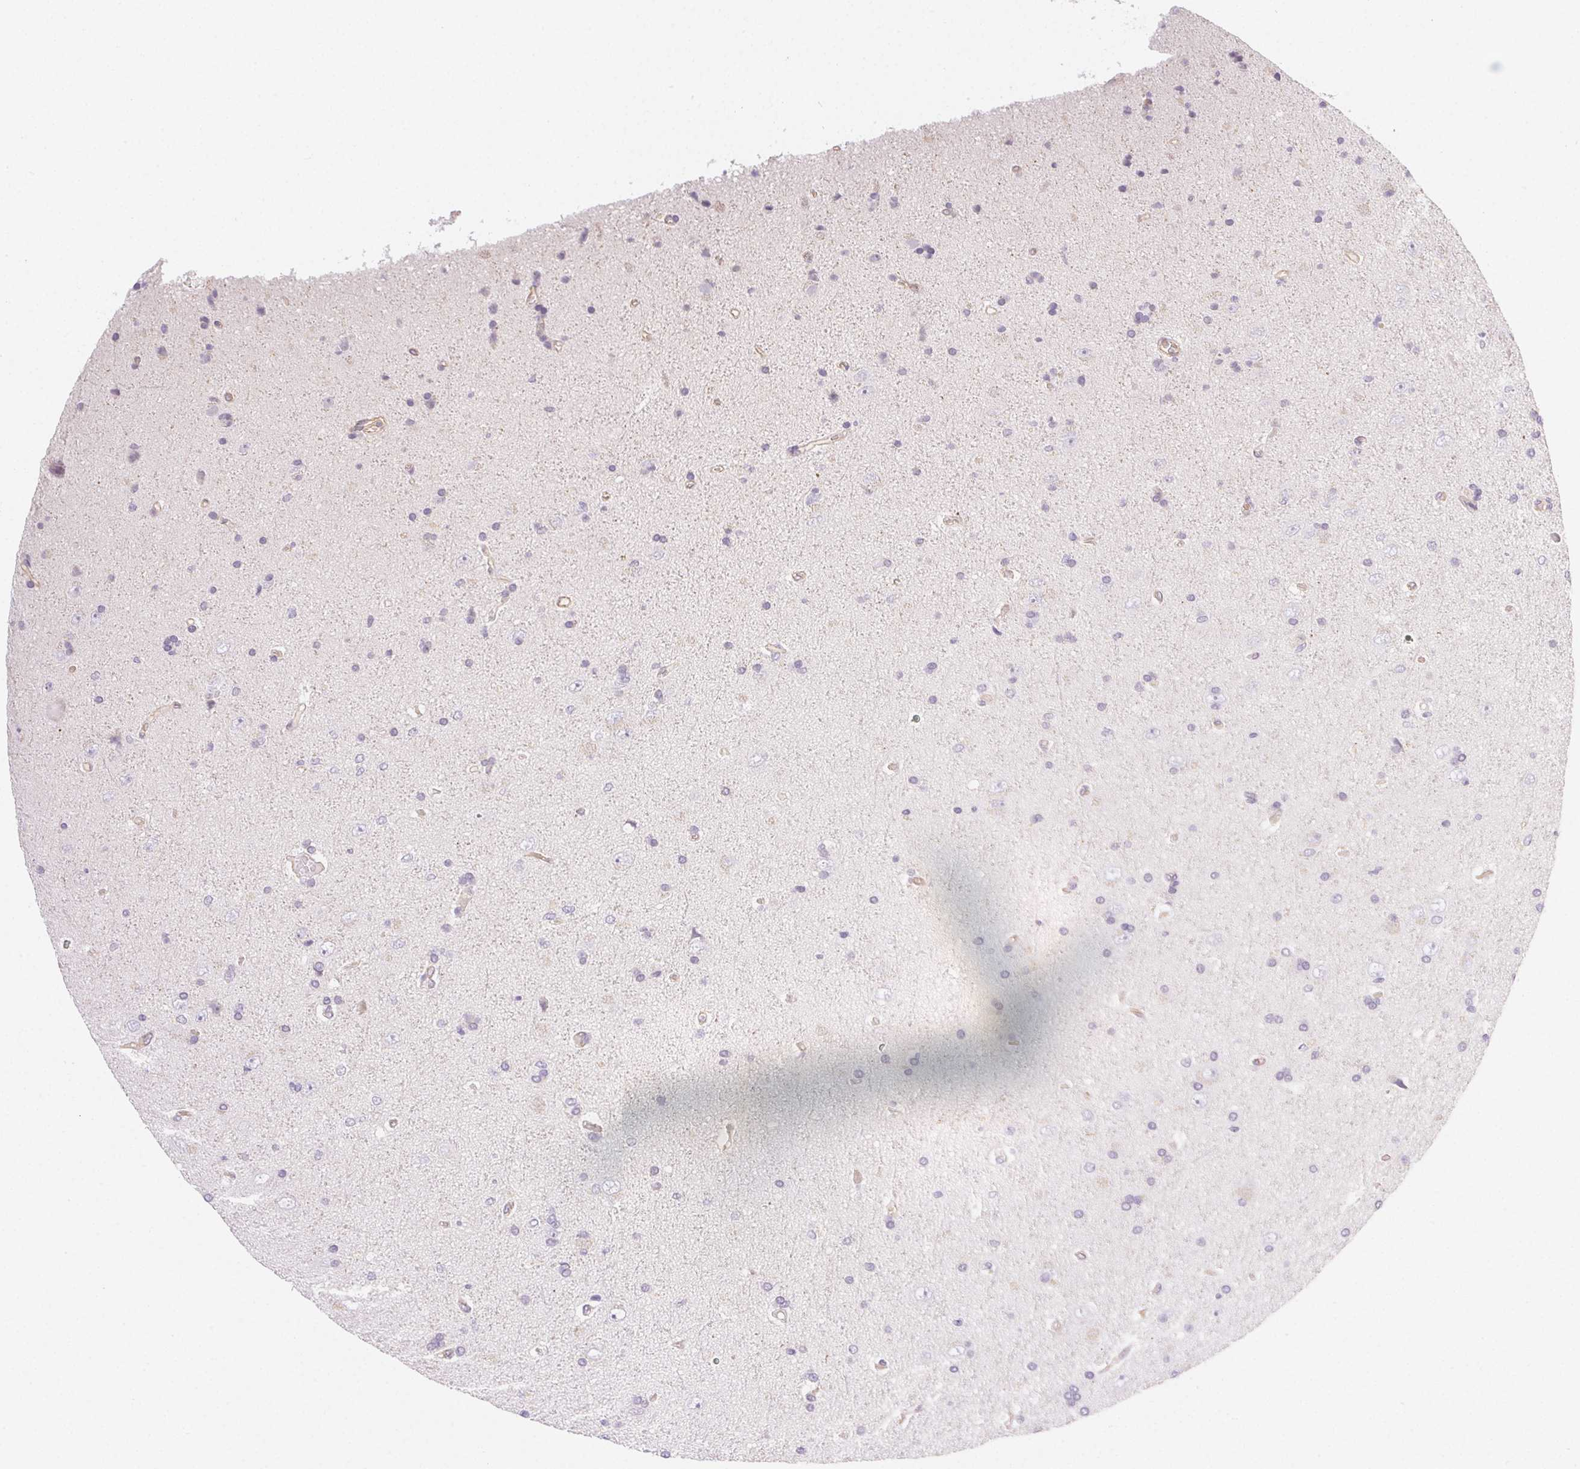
{"staining": {"intensity": "negative", "quantity": "none", "location": "none"}, "tissue": "glioma", "cell_type": "Tumor cells", "image_type": "cancer", "snomed": [{"axis": "morphology", "description": "Glioma, malignant, High grade"}, {"axis": "topography", "description": "Cerebral cortex"}], "caption": "Immunohistochemical staining of human glioma demonstrates no significant expression in tumor cells. (DAB immunohistochemistry (IHC), high magnification).", "gene": "CSN1S1", "patient": {"sex": "male", "age": 70}}